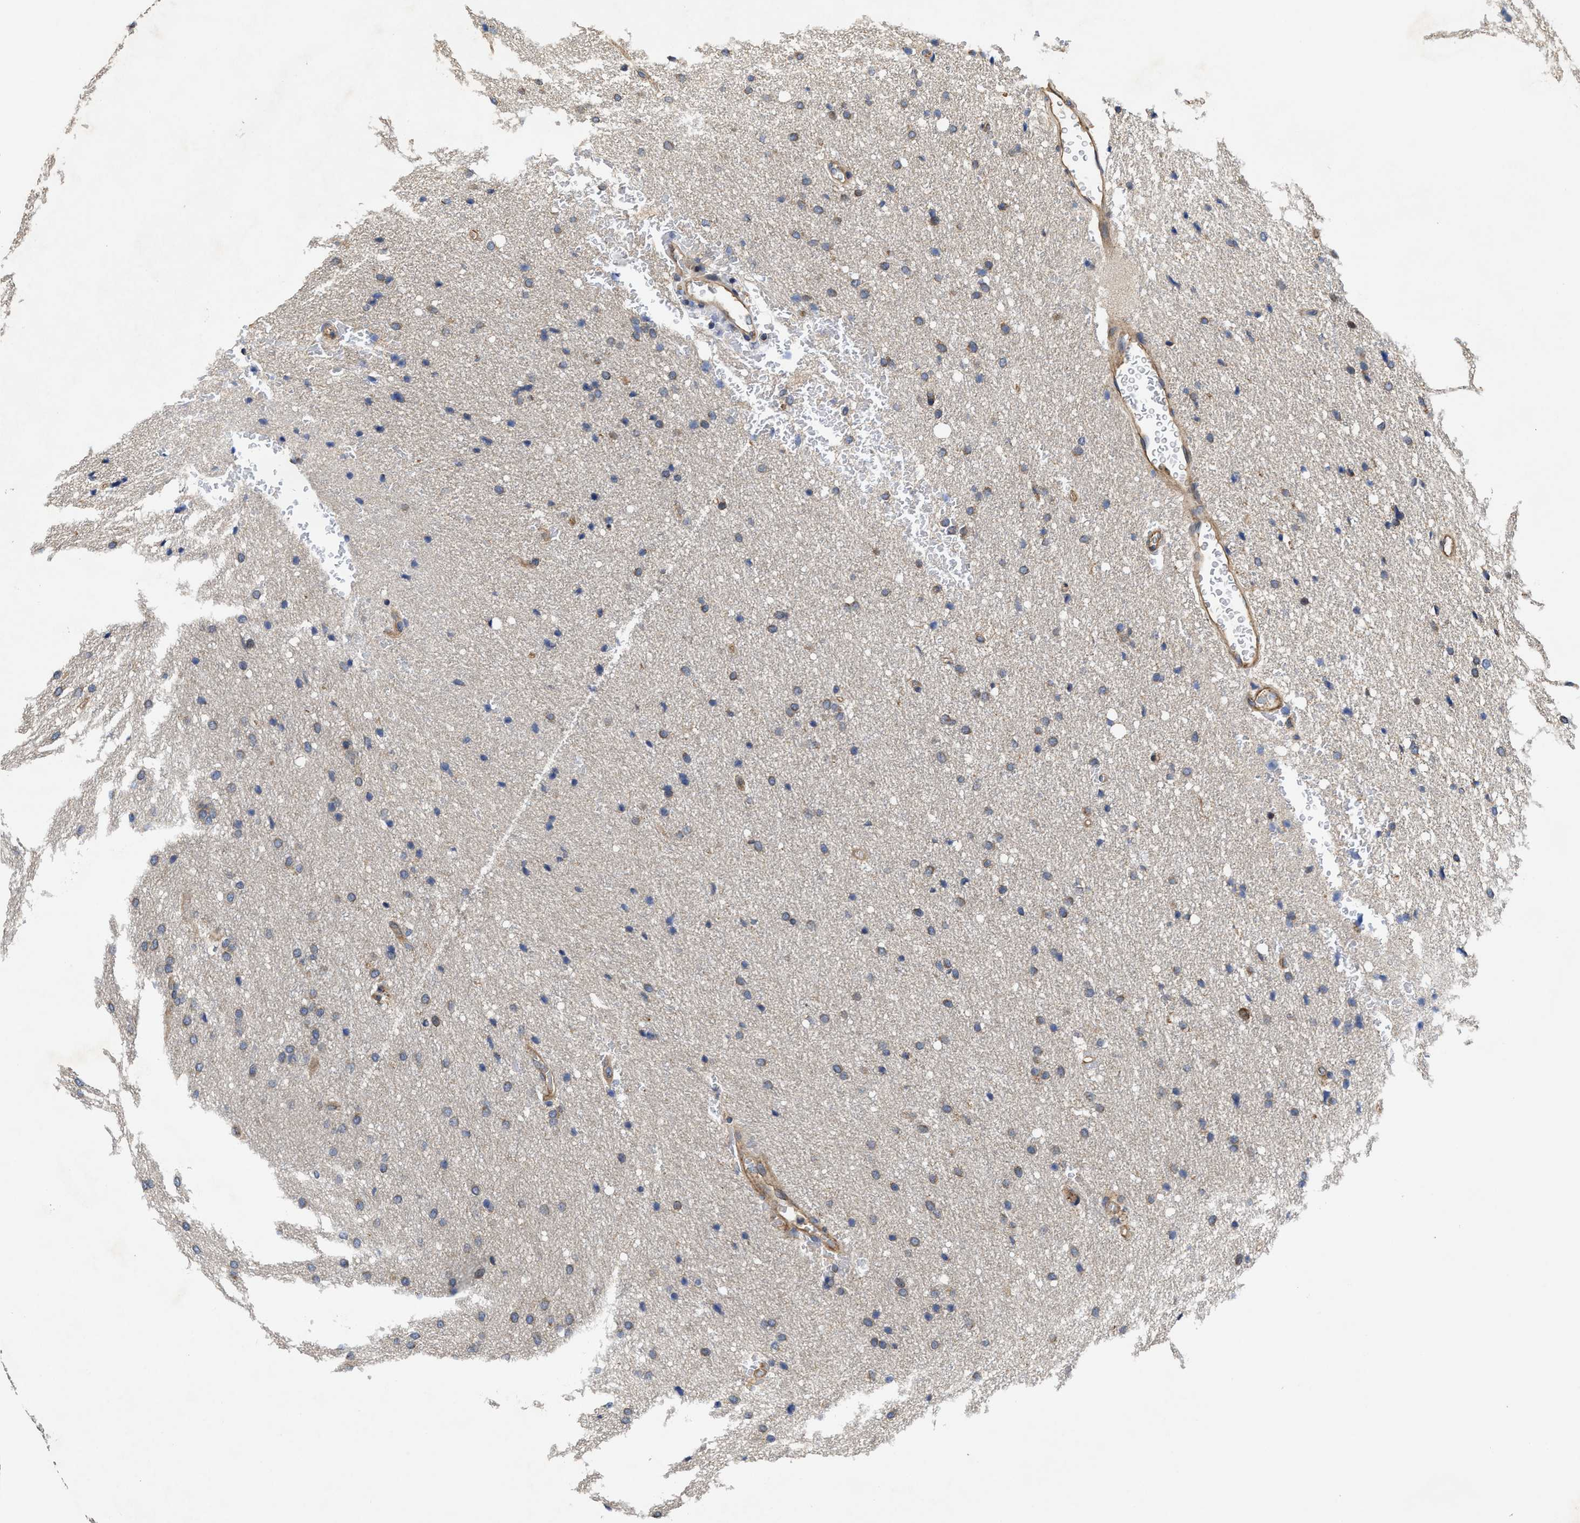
{"staining": {"intensity": "weak", "quantity": "25%-75%", "location": "cytoplasmic/membranous"}, "tissue": "glioma", "cell_type": "Tumor cells", "image_type": "cancer", "snomed": [{"axis": "morphology", "description": "Glioma, malignant, Low grade"}, {"axis": "topography", "description": "Brain"}], "caption": "Human malignant glioma (low-grade) stained for a protein (brown) reveals weak cytoplasmic/membranous positive staining in about 25%-75% of tumor cells.", "gene": "TRAF6", "patient": {"sex": "female", "age": 37}}